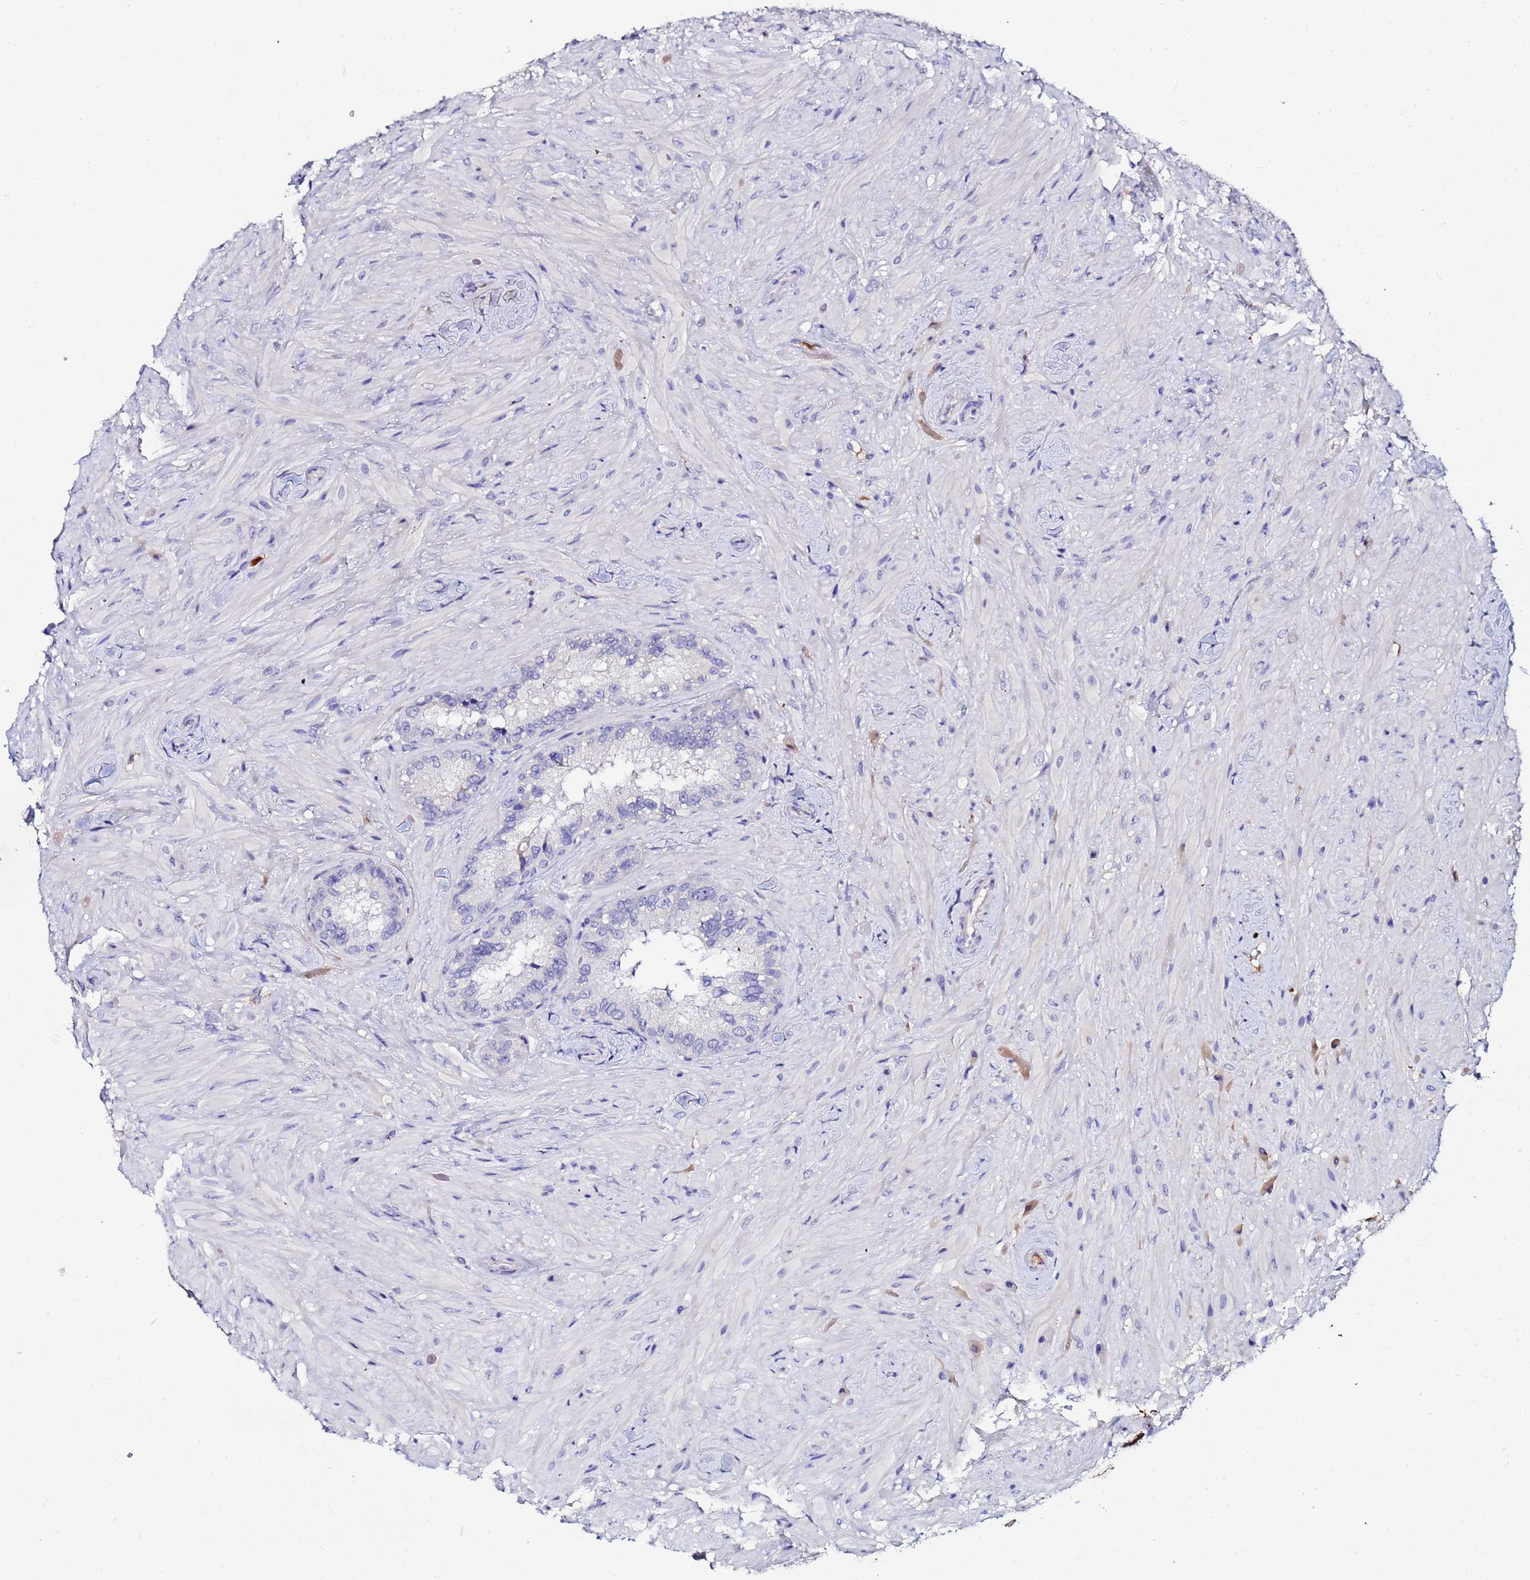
{"staining": {"intensity": "negative", "quantity": "none", "location": "none"}, "tissue": "seminal vesicle", "cell_type": "Glandular cells", "image_type": "normal", "snomed": [{"axis": "morphology", "description": "Normal tissue, NOS"}, {"axis": "topography", "description": "Seminal veicle"}, {"axis": "topography", "description": "Peripheral nerve tissue"}], "caption": "Unremarkable seminal vesicle was stained to show a protein in brown. There is no significant staining in glandular cells.", "gene": "TUBAL3", "patient": {"sex": "male", "age": 67}}